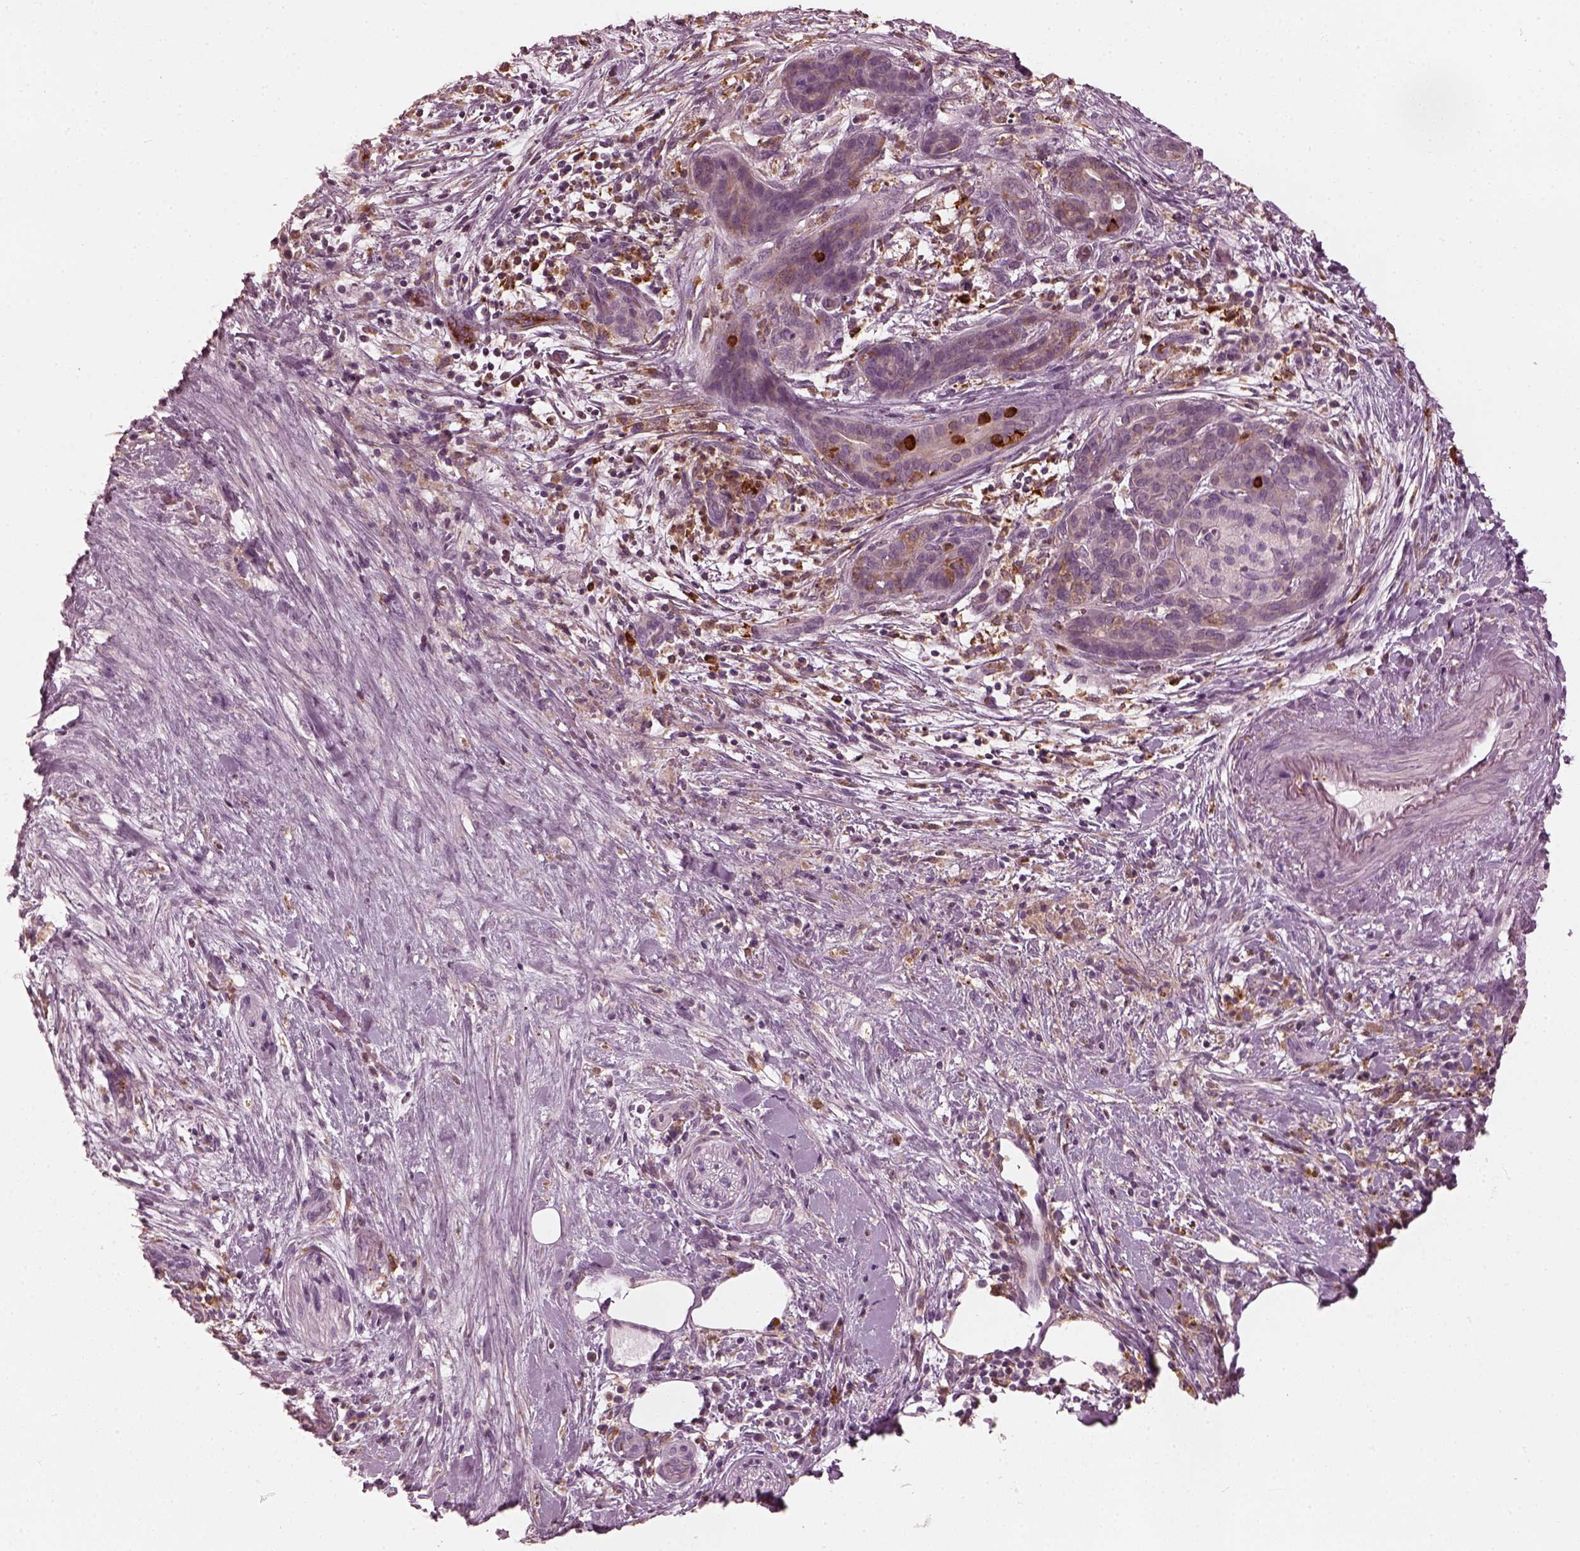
{"staining": {"intensity": "weak", "quantity": ">75%", "location": "cytoplasmic/membranous"}, "tissue": "pancreatic cancer", "cell_type": "Tumor cells", "image_type": "cancer", "snomed": [{"axis": "morphology", "description": "Adenocarcinoma, NOS"}, {"axis": "topography", "description": "Pancreas"}], "caption": "Pancreatic cancer (adenocarcinoma) stained with DAB (3,3'-diaminobenzidine) immunohistochemistry demonstrates low levels of weak cytoplasmic/membranous staining in about >75% of tumor cells.", "gene": "PSTPIP2", "patient": {"sex": "male", "age": 44}}